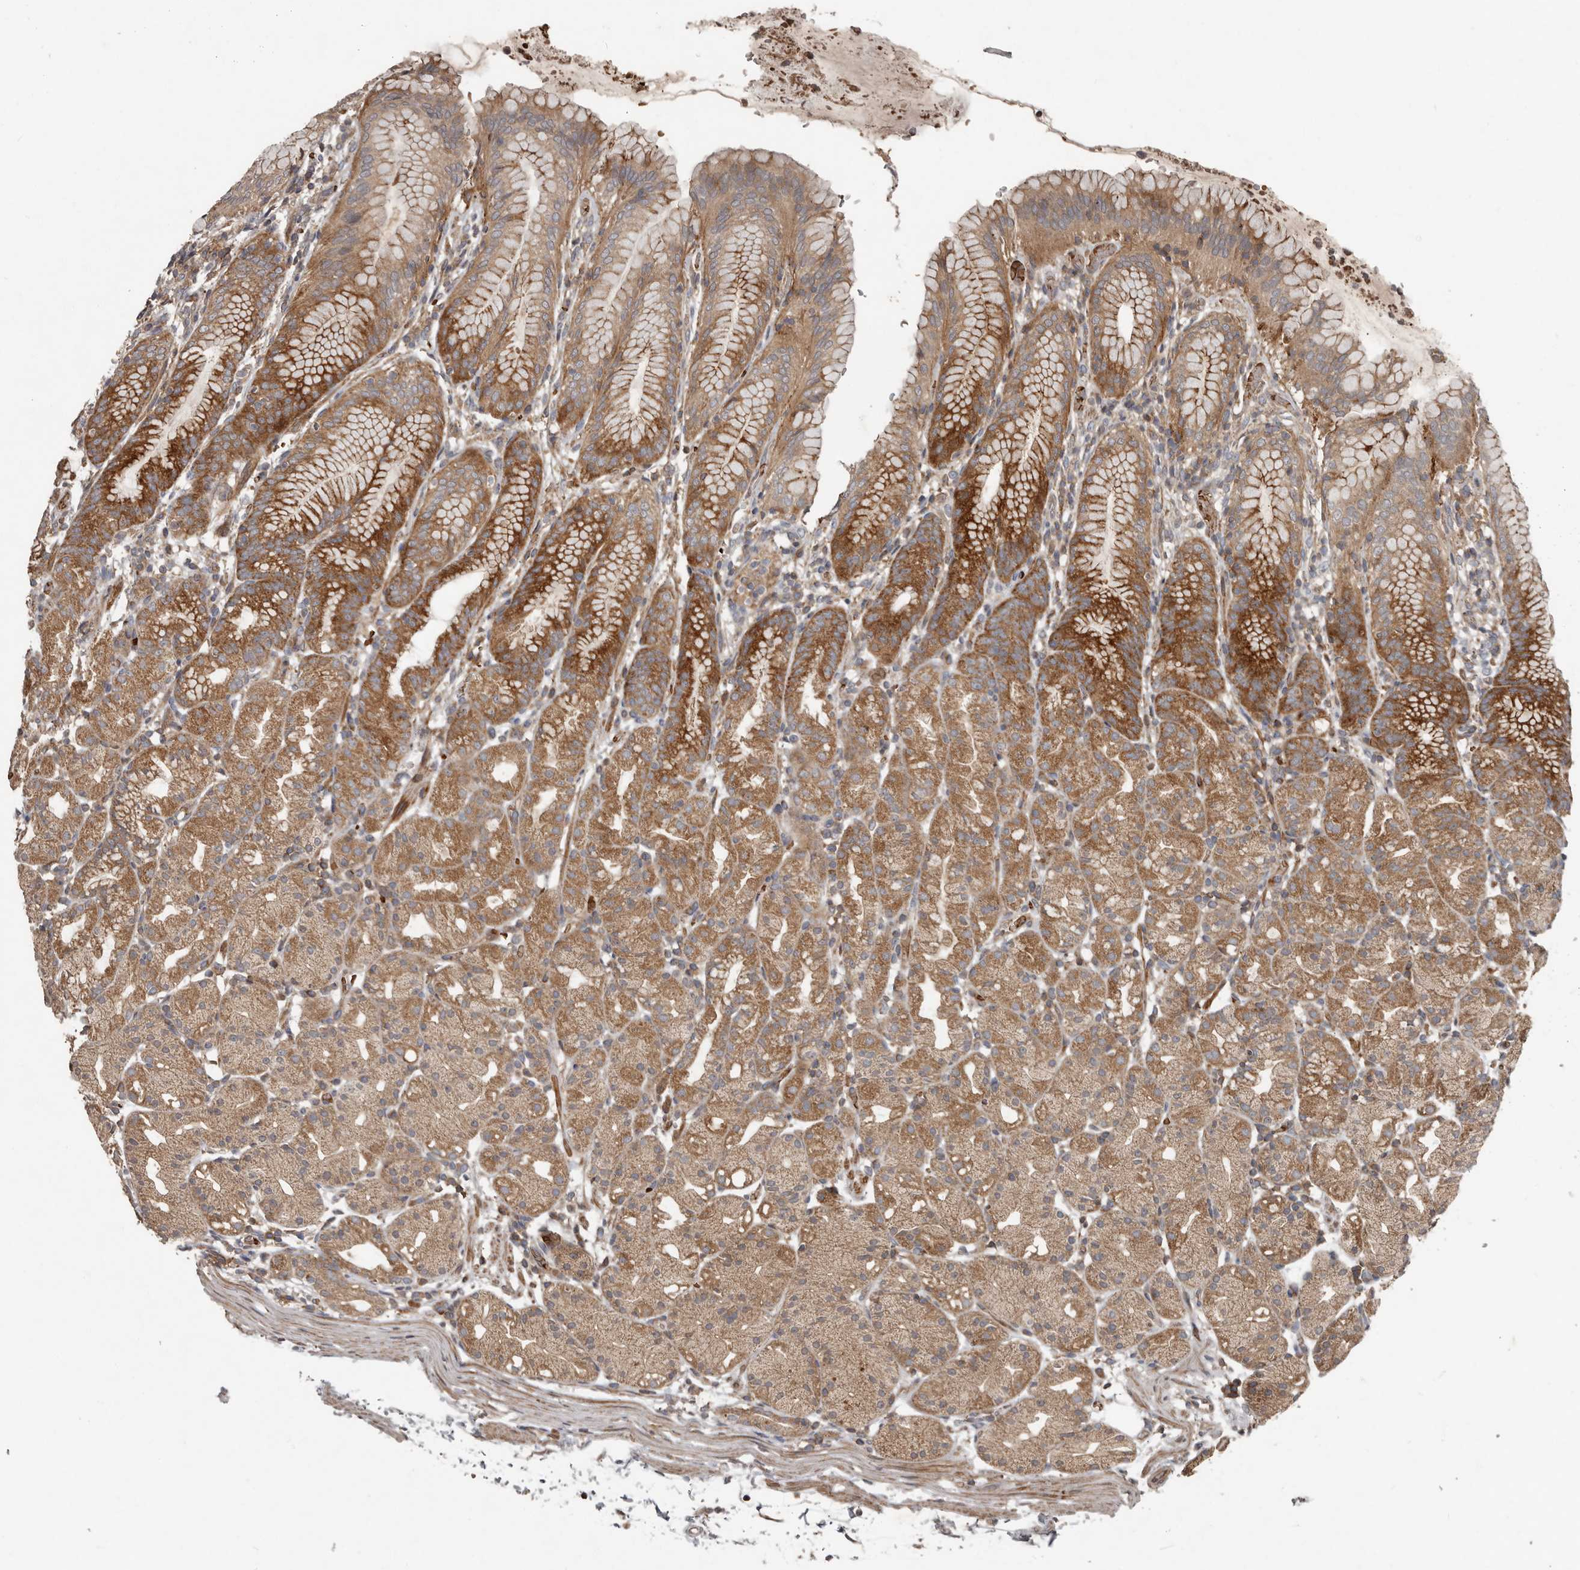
{"staining": {"intensity": "strong", "quantity": ">75%", "location": "cytoplasmic/membranous"}, "tissue": "stomach", "cell_type": "Glandular cells", "image_type": "normal", "snomed": [{"axis": "morphology", "description": "Normal tissue, NOS"}, {"axis": "topography", "description": "Stomach, upper"}], "caption": "Protein analysis of unremarkable stomach shows strong cytoplasmic/membranous expression in approximately >75% of glandular cells. The protein is stained brown, and the nuclei are stained in blue (DAB IHC with brightfield microscopy, high magnification).", "gene": "FBXO31", "patient": {"sex": "male", "age": 48}}